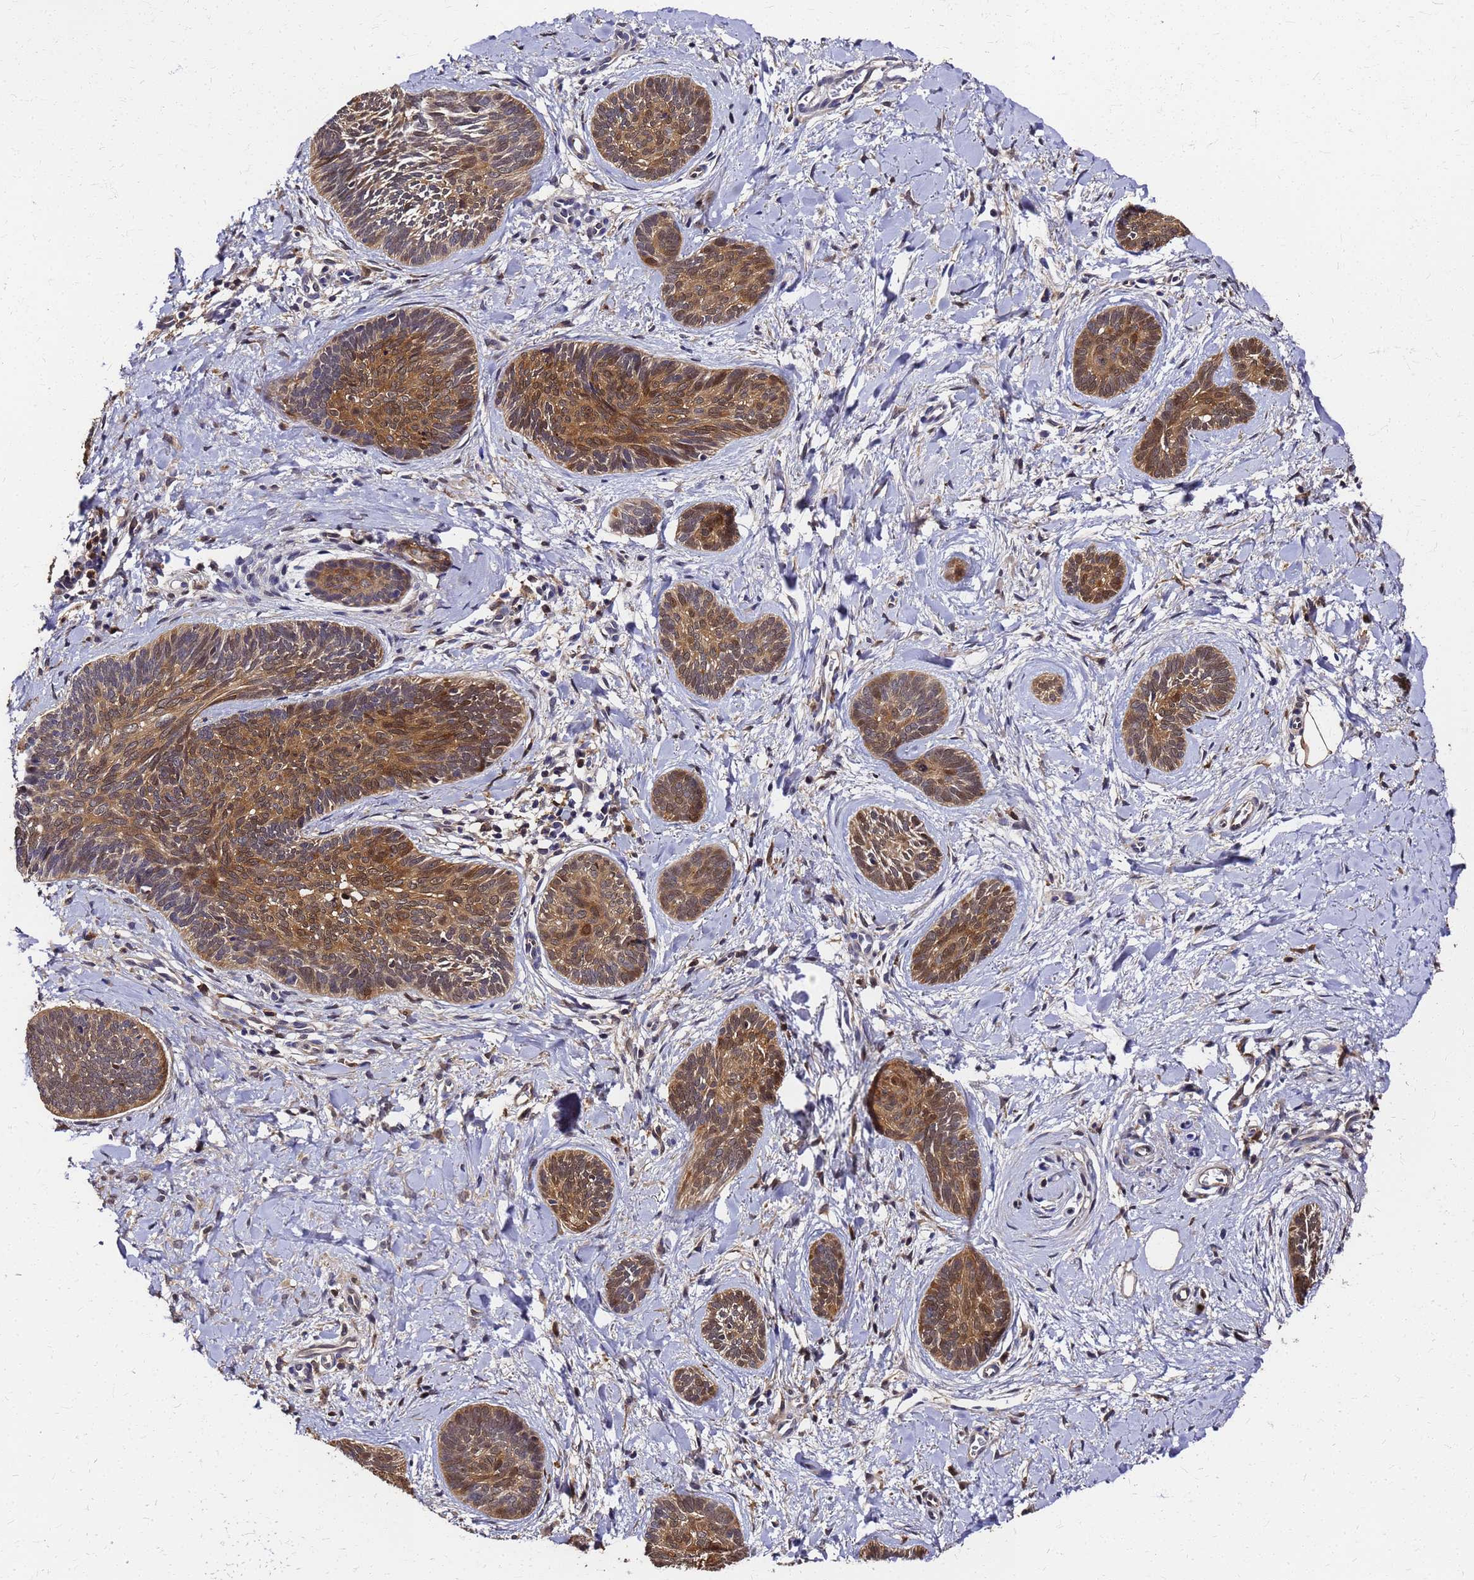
{"staining": {"intensity": "moderate", "quantity": ">75%", "location": "cytoplasmic/membranous,nuclear"}, "tissue": "skin cancer", "cell_type": "Tumor cells", "image_type": "cancer", "snomed": [{"axis": "morphology", "description": "Basal cell carcinoma"}, {"axis": "topography", "description": "Skin"}], "caption": "Brown immunohistochemical staining in human skin cancer shows moderate cytoplasmic/membranous and nuclear staining in approximately >75% of tumor cells. (IHC, brightfield microscopy, high magnification).", "gene": "S100A11", "patient": {"sex": "female", "age": 81}}